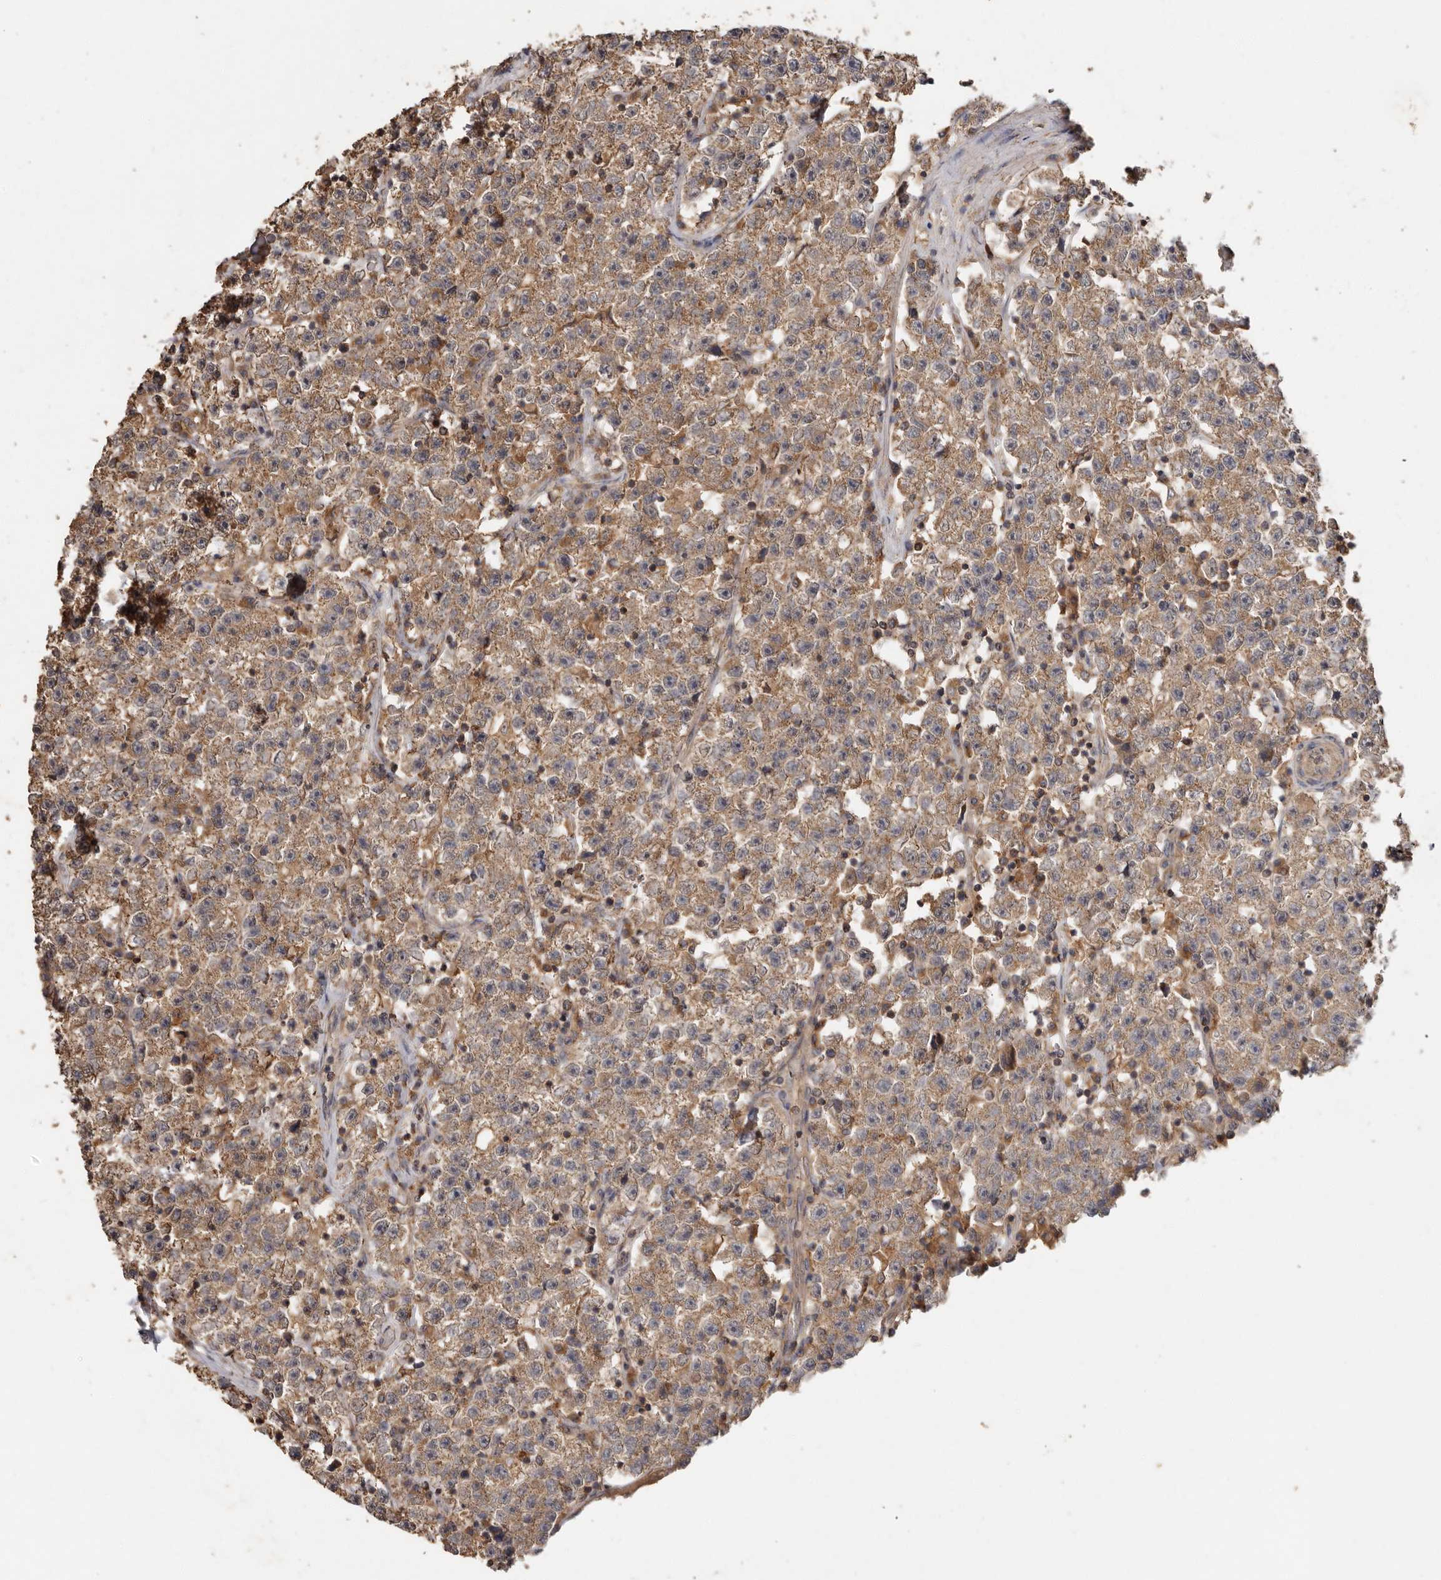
{"staining": {"intensity": "moderate", "quantity": ">75%", "location": "cytoplasmic/membranous"}, "tissue": "testis cancer", "cell_type": "Tumor cells", "image_type": "cancer", "snomed": [{"axis": "morphology", "description": "Seminoma, NOS"}, {"axis": "topography", "description": "Testis"}], "caption": "Testis seminoma was stained to show a protein in brown. There is medium levels of moderate cytoplasmic/membranous positivity in about >75% of tumor cells. (DAB = brown stain, brightfield microscopy at high magnification).", "gene": "RWDD1", "patient": {"sex": "male", "age": 22}}